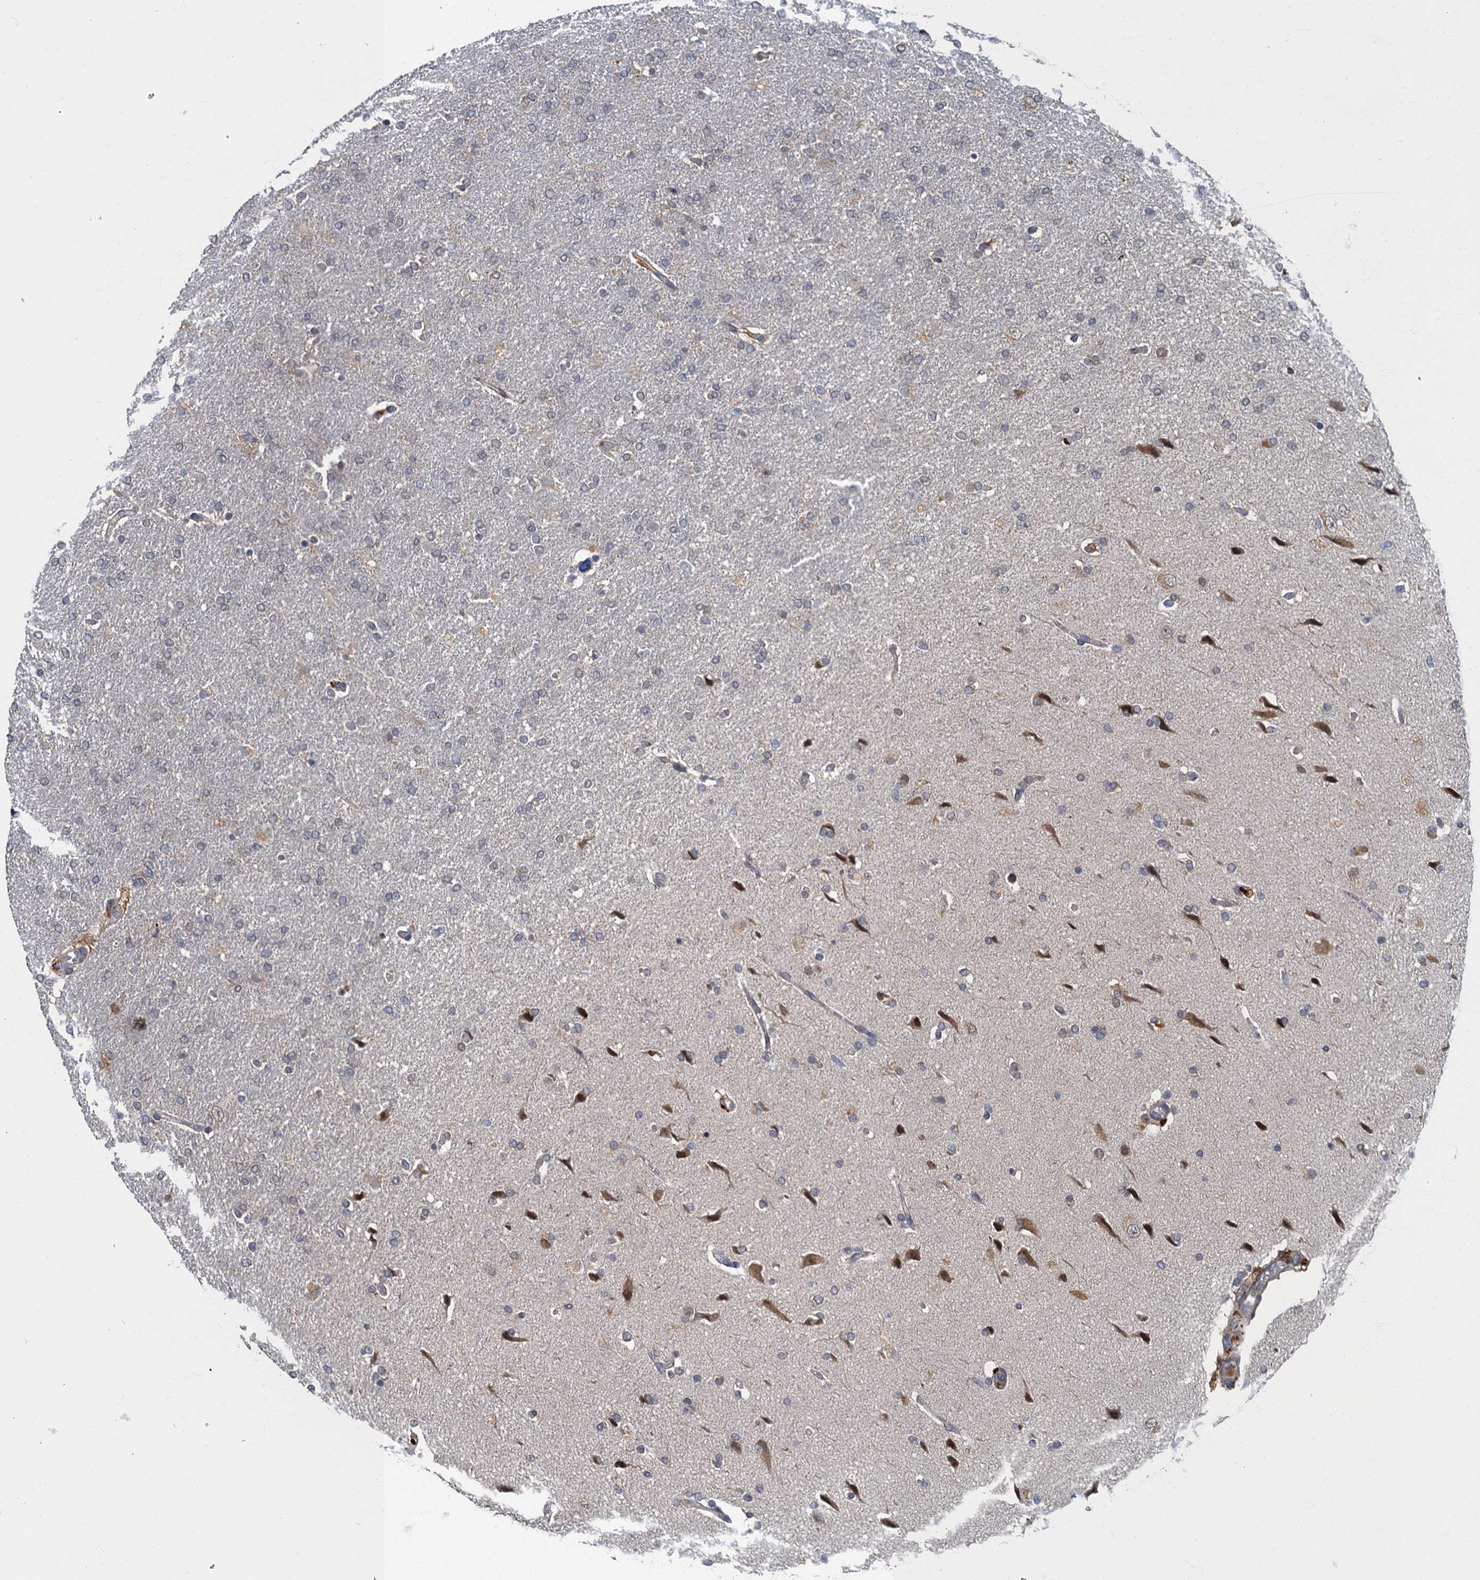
{"staining": {"intensity": "negative", "quantity": "none", "location": "none"}, "tissue": "glioma", "cell_type": "Tumor cells", "image_type": "cancer", "snomed": [{"axis": "morphology", "description": "Glioma, malignant, High grade"}, {"axis": "topography", "description": "Brain"}], "caption": "Protein analysis of glioma shows no significant positivity in tumor cells. (Immunohistochemistry (ihc), brightfield microscopy, high magnification).", "gene": "WDCP", "patient": {"sex": "male", "age": 72}}